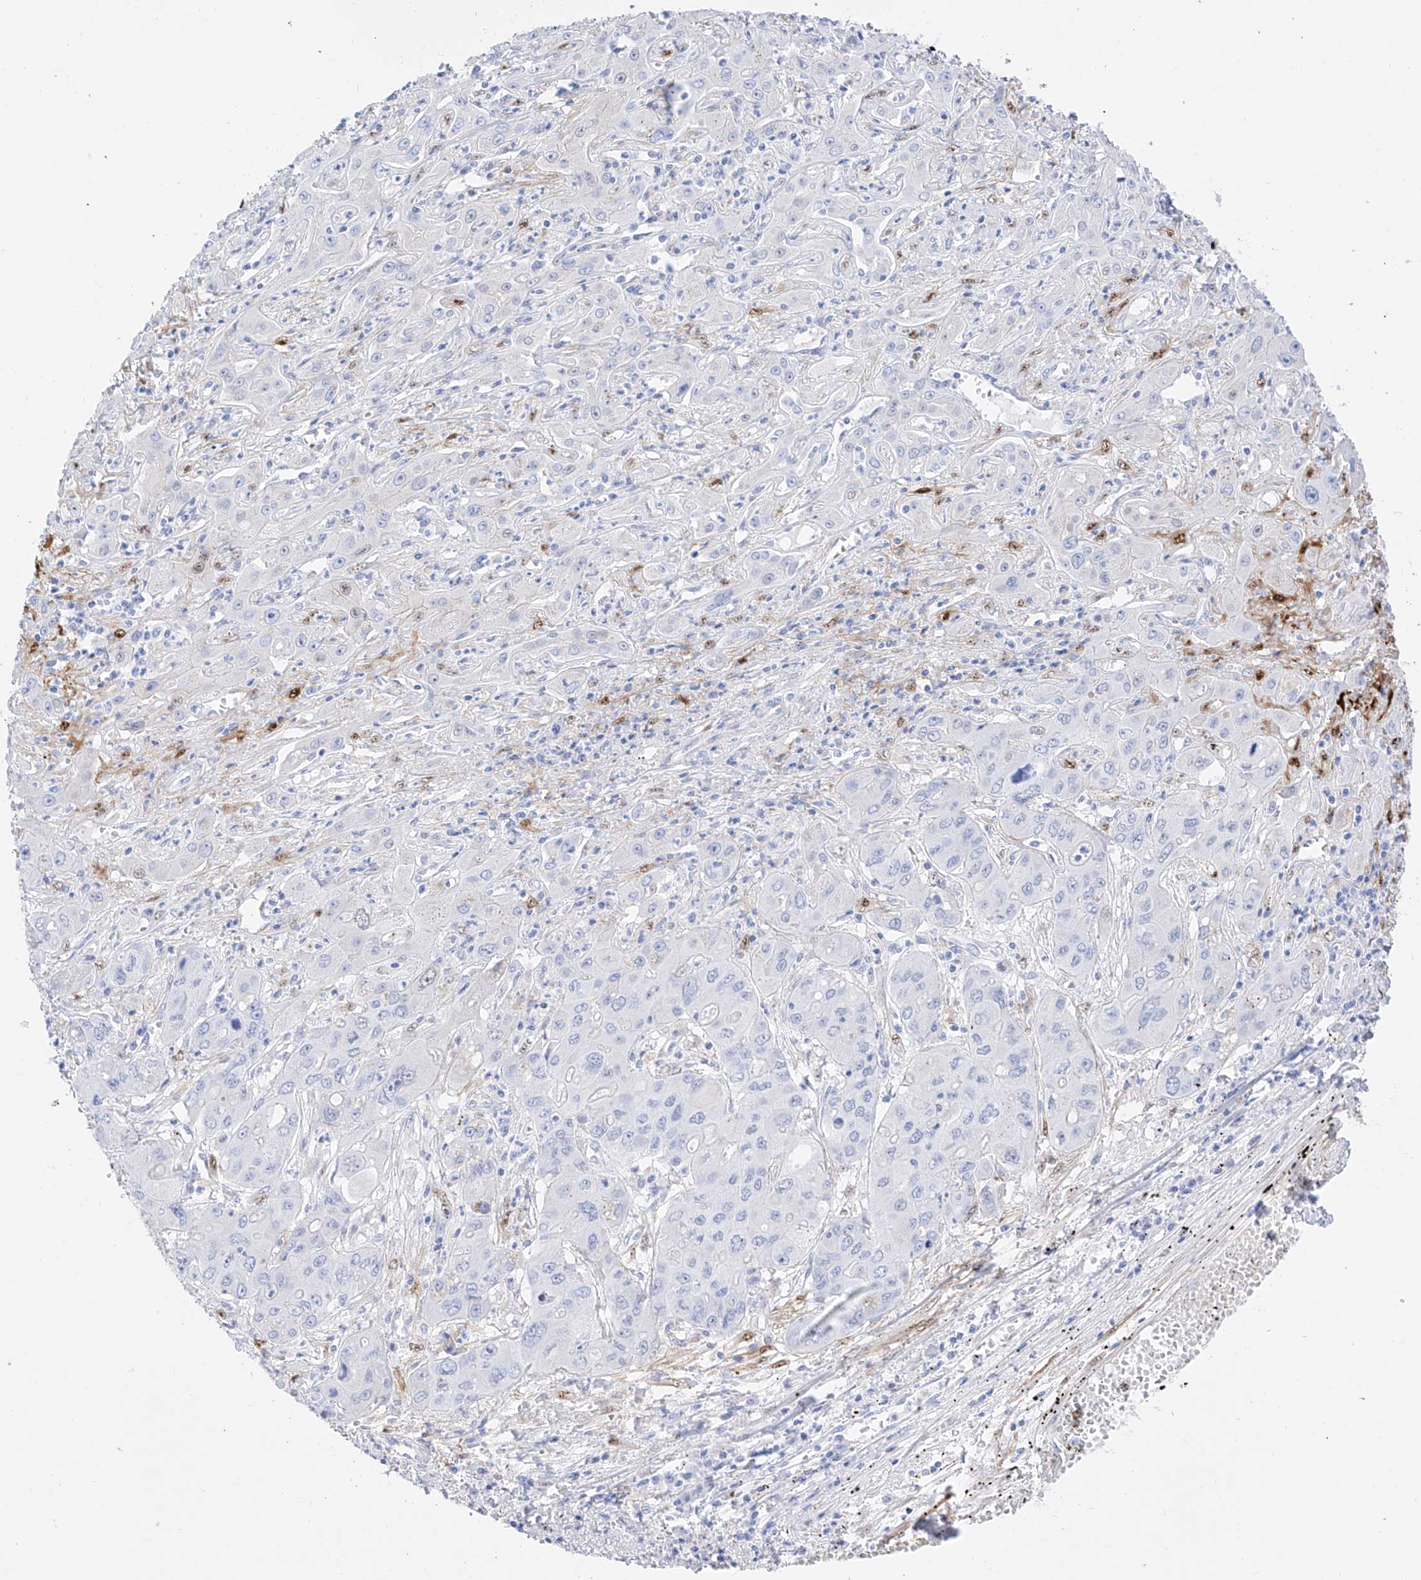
{"staining": {"intensity": "negative", "quantity": "none", "location": "none"}, "tissue": "liver cancer", "cell_type": "Tumor cells", "image_type": "cancer", "snomed": [{"axis": "morphology", "description": "Cholangiocarcinoma"}, {"axis": "topography", "description": "Liver"}], "caption": "A high-resolution micrograph shows immunohistochemistry staining of liver cholangiocarcinoma, which shows no significant positivity in tumor cells.", "gene": "TRPC7", "patient": {"sex": "male", "age": 67}}